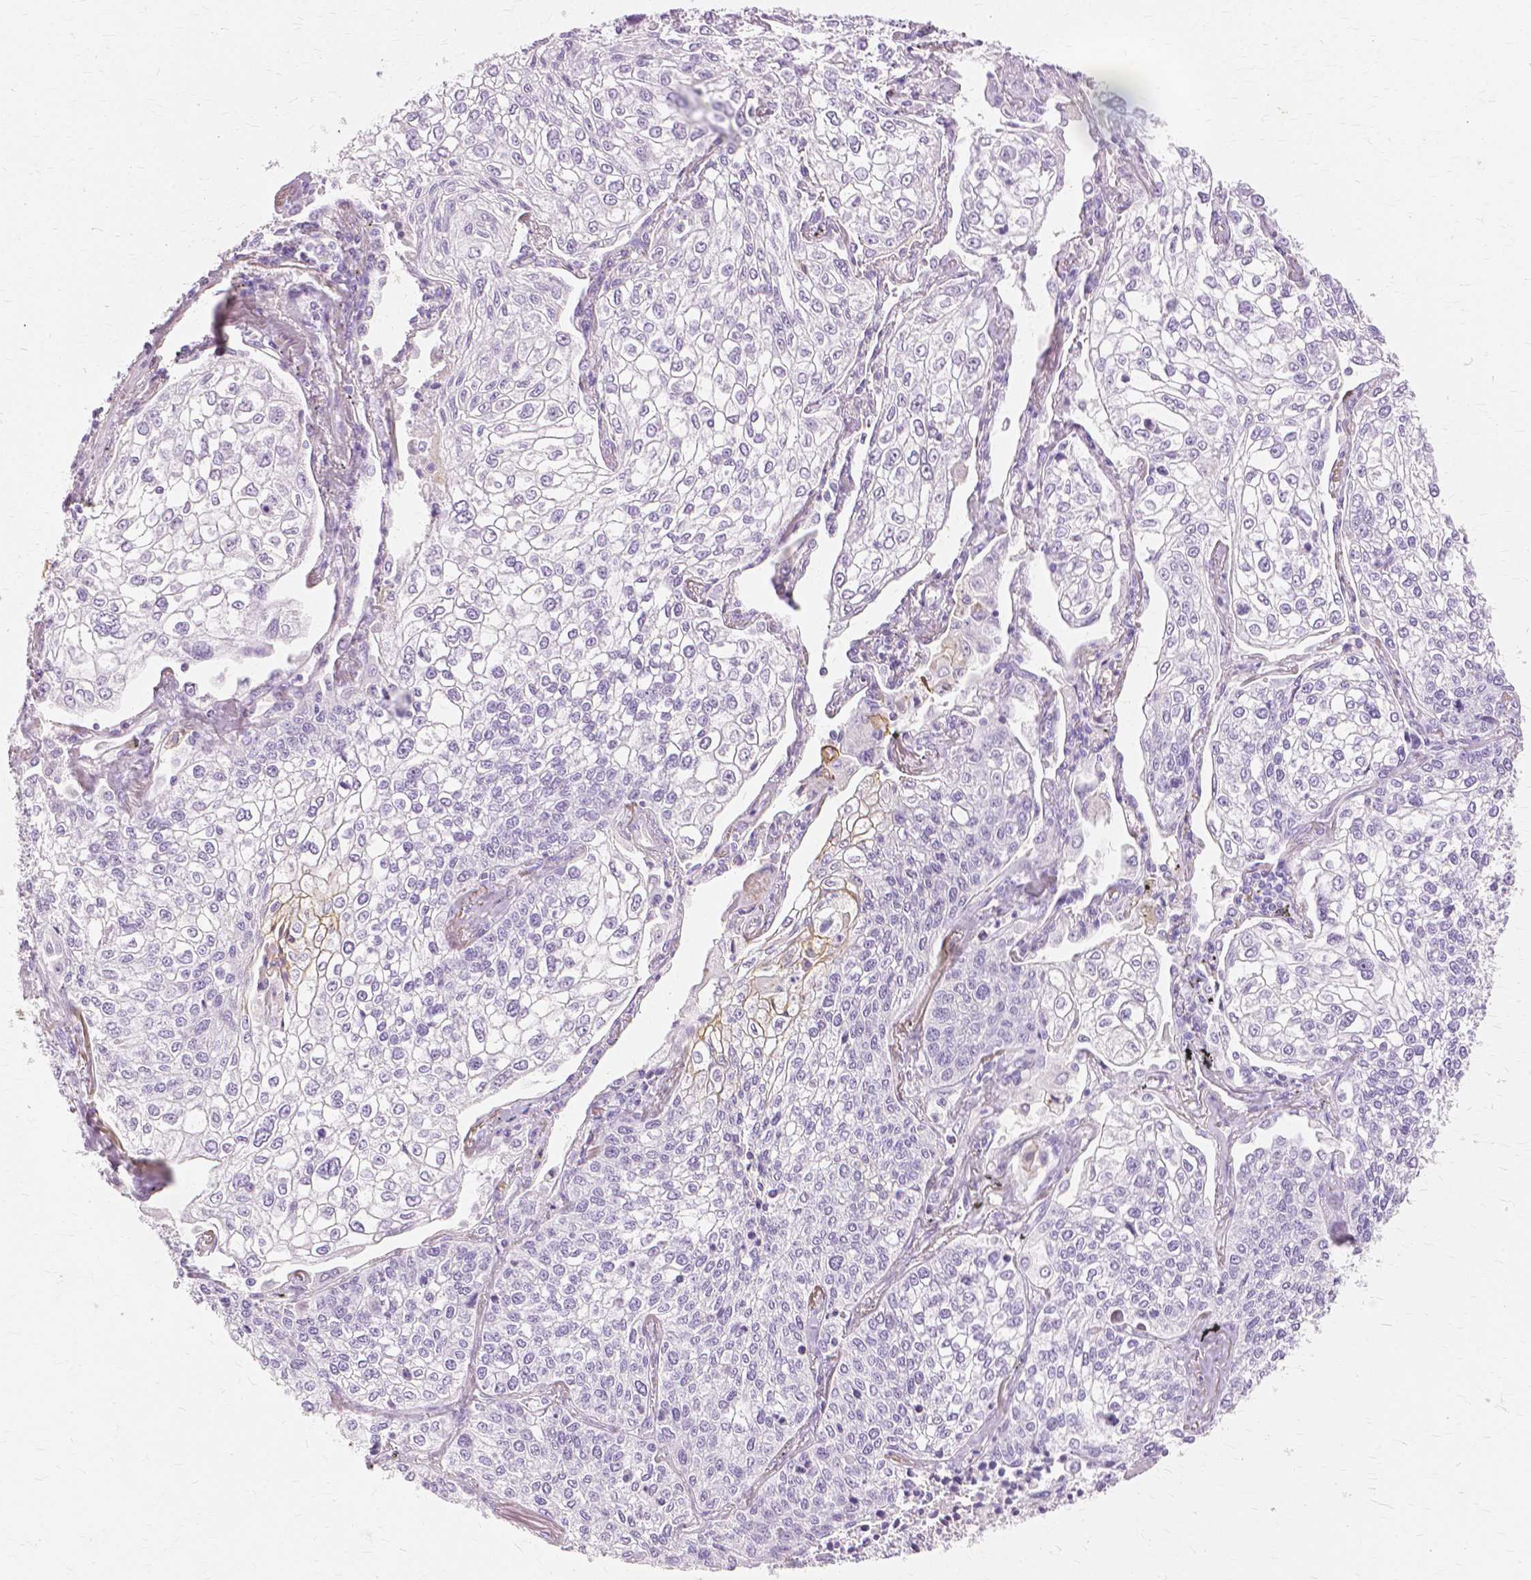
{"staining": {"intensity": "moderate", "quantity": "<25%", "location": "cytoplasmic/membranous"}, "tissue": "lung cancer", "cell_type": "Tumor cells", "image_type": "cancer", "snomed": [{"axis": "morphology", "description": "Squamous cell carcinoma, NOS"}, {"axis": "topography", "description": "Lung"}], "caption": "The micrograph displays staining of lung squamous cell carcinoma, revealing moderate cytoplasmic/membranous protein staining (brown color) within tumor cells.", "gene": "TGM1", "patient": {"sex": "male", "age": 74}}